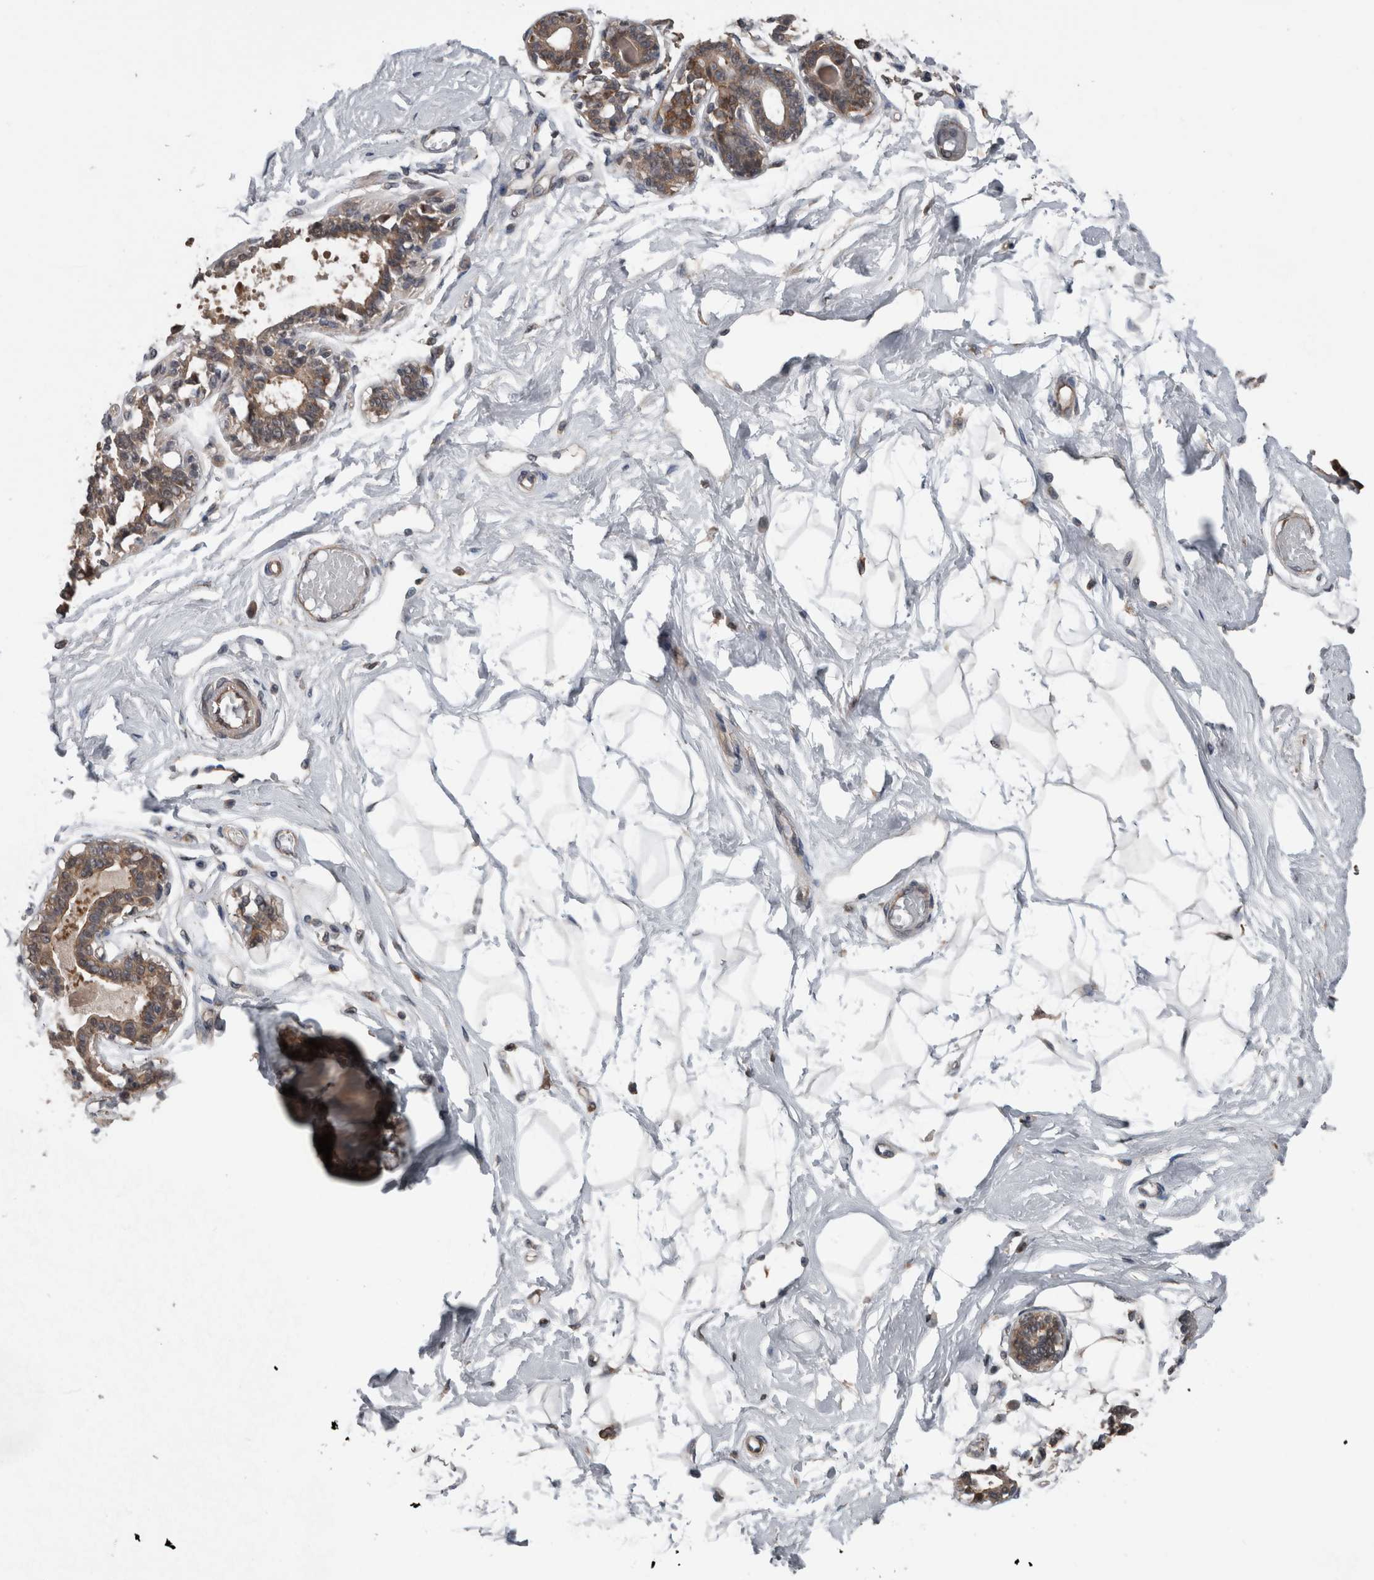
{"staining": {"intensity": "negative", "quantity": "none", "location": "none"}, "tissue": "breast", "cell_type": "Adipocytes", "image_type": "normal", "snomed": [{"axis": "morphology", "description": "Normal tissue, NOS"}, {"axis": "topography", "description": "Breast"}], "caption": "Immunohistochemical staining of unremarkable human breast reveals no significant positivity in adipocytes. (DAB (3,3'-diaminobenzidine) IHC, high magnification).", "gene": "RIOK3", "patient": {"sex": "female", "age": 45}}